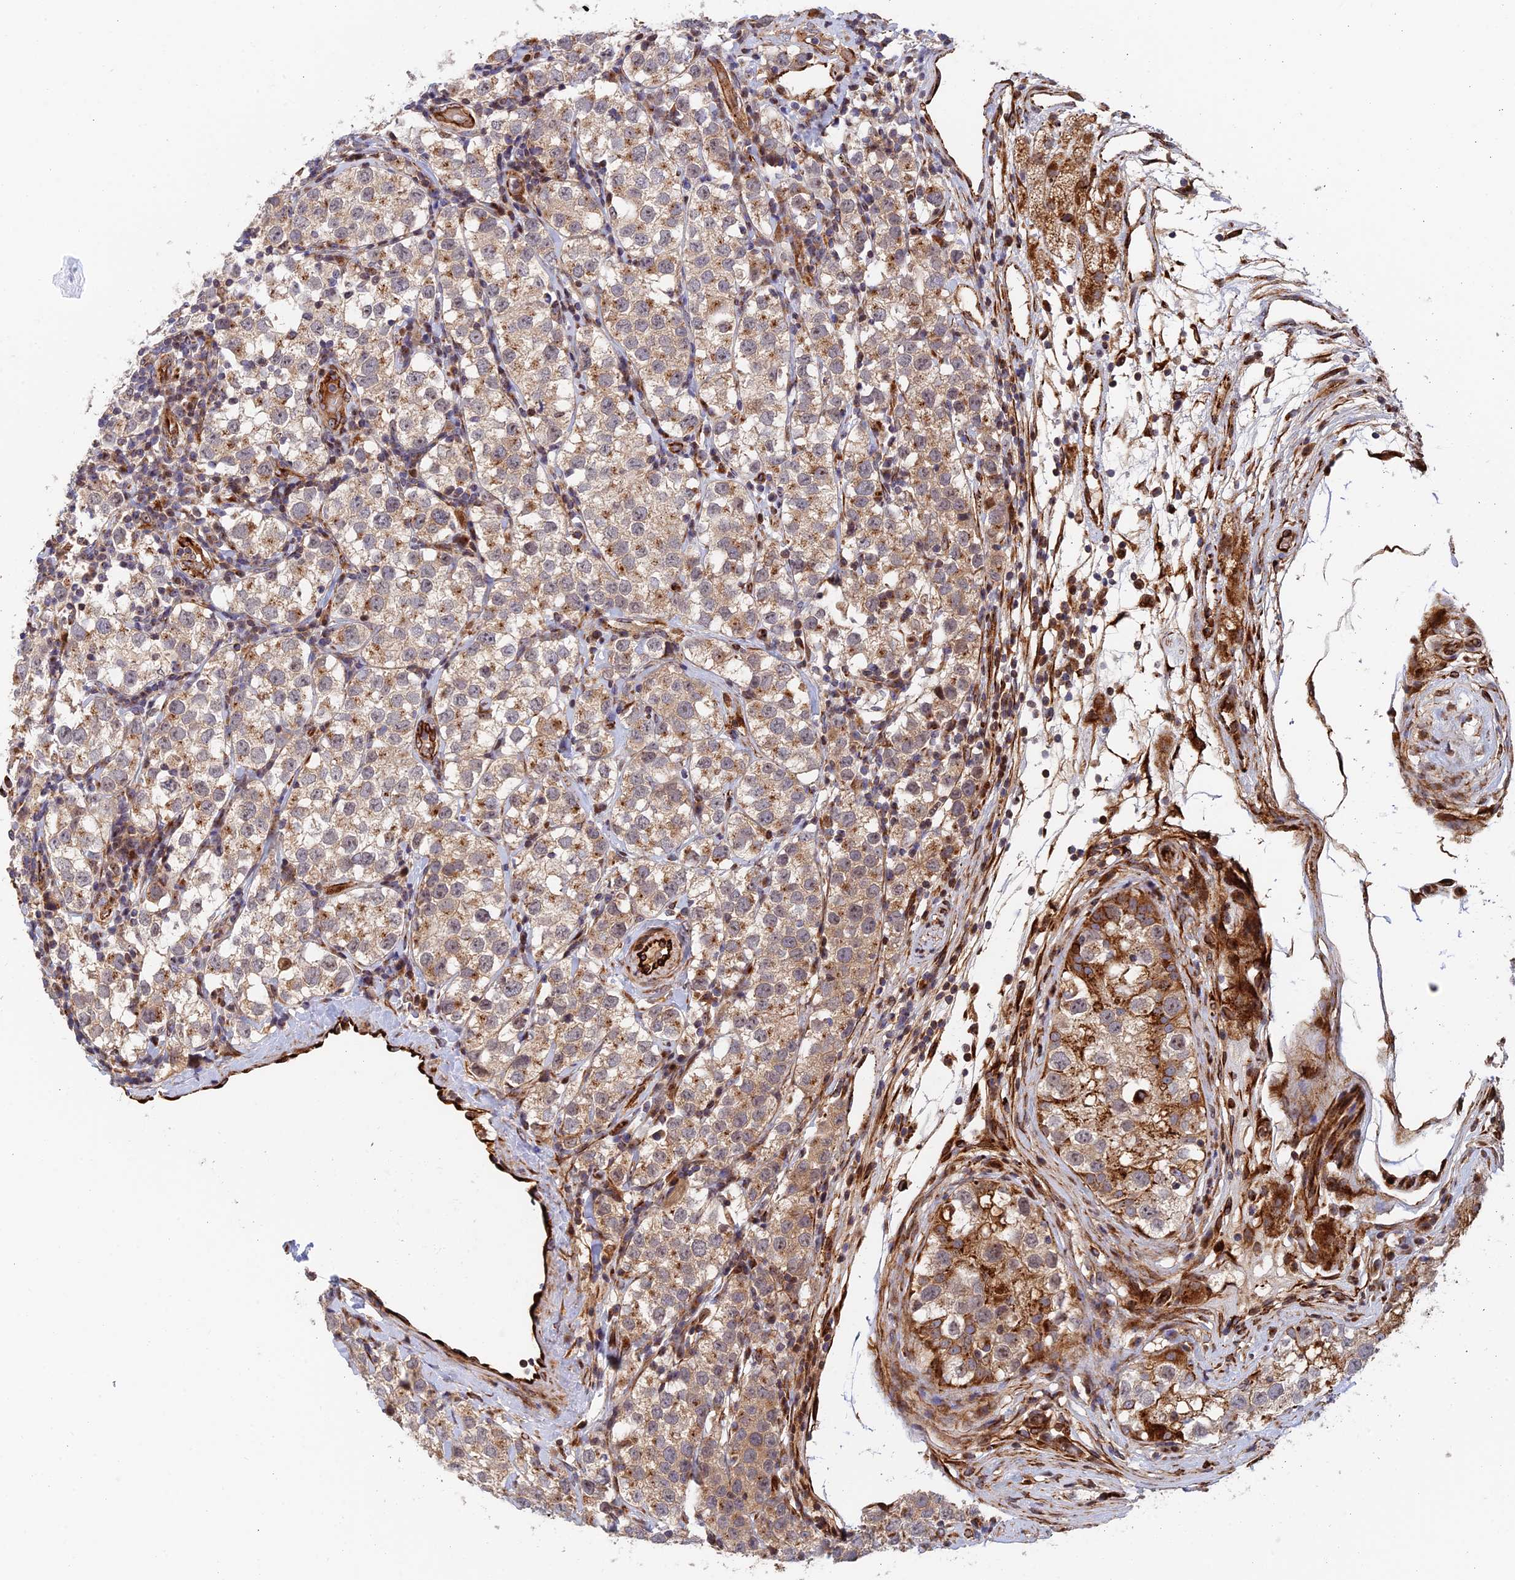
{"staining": {"intensity": "moderate", "quantity": "25%-75%", "location": "cytoplasmic/membranous"}, "tissue": "testis cancer", "cell_type": "Tumor cells", "image_type": "cancer", "snomed": [{"axis": "morphology", "description": "Seminoma, NOS"}, {"axis": "topography", "description": "Testis"}], "caption": "Testis cancer (seminoma) was stained to show a protein in brown. There is medium levels of moderate cytoplasmic/membranous positivity in approximately 25%-75% of tumor cells.", "gene": "PPP2R3C", "patient": {"sex": "male", "age": 34}}